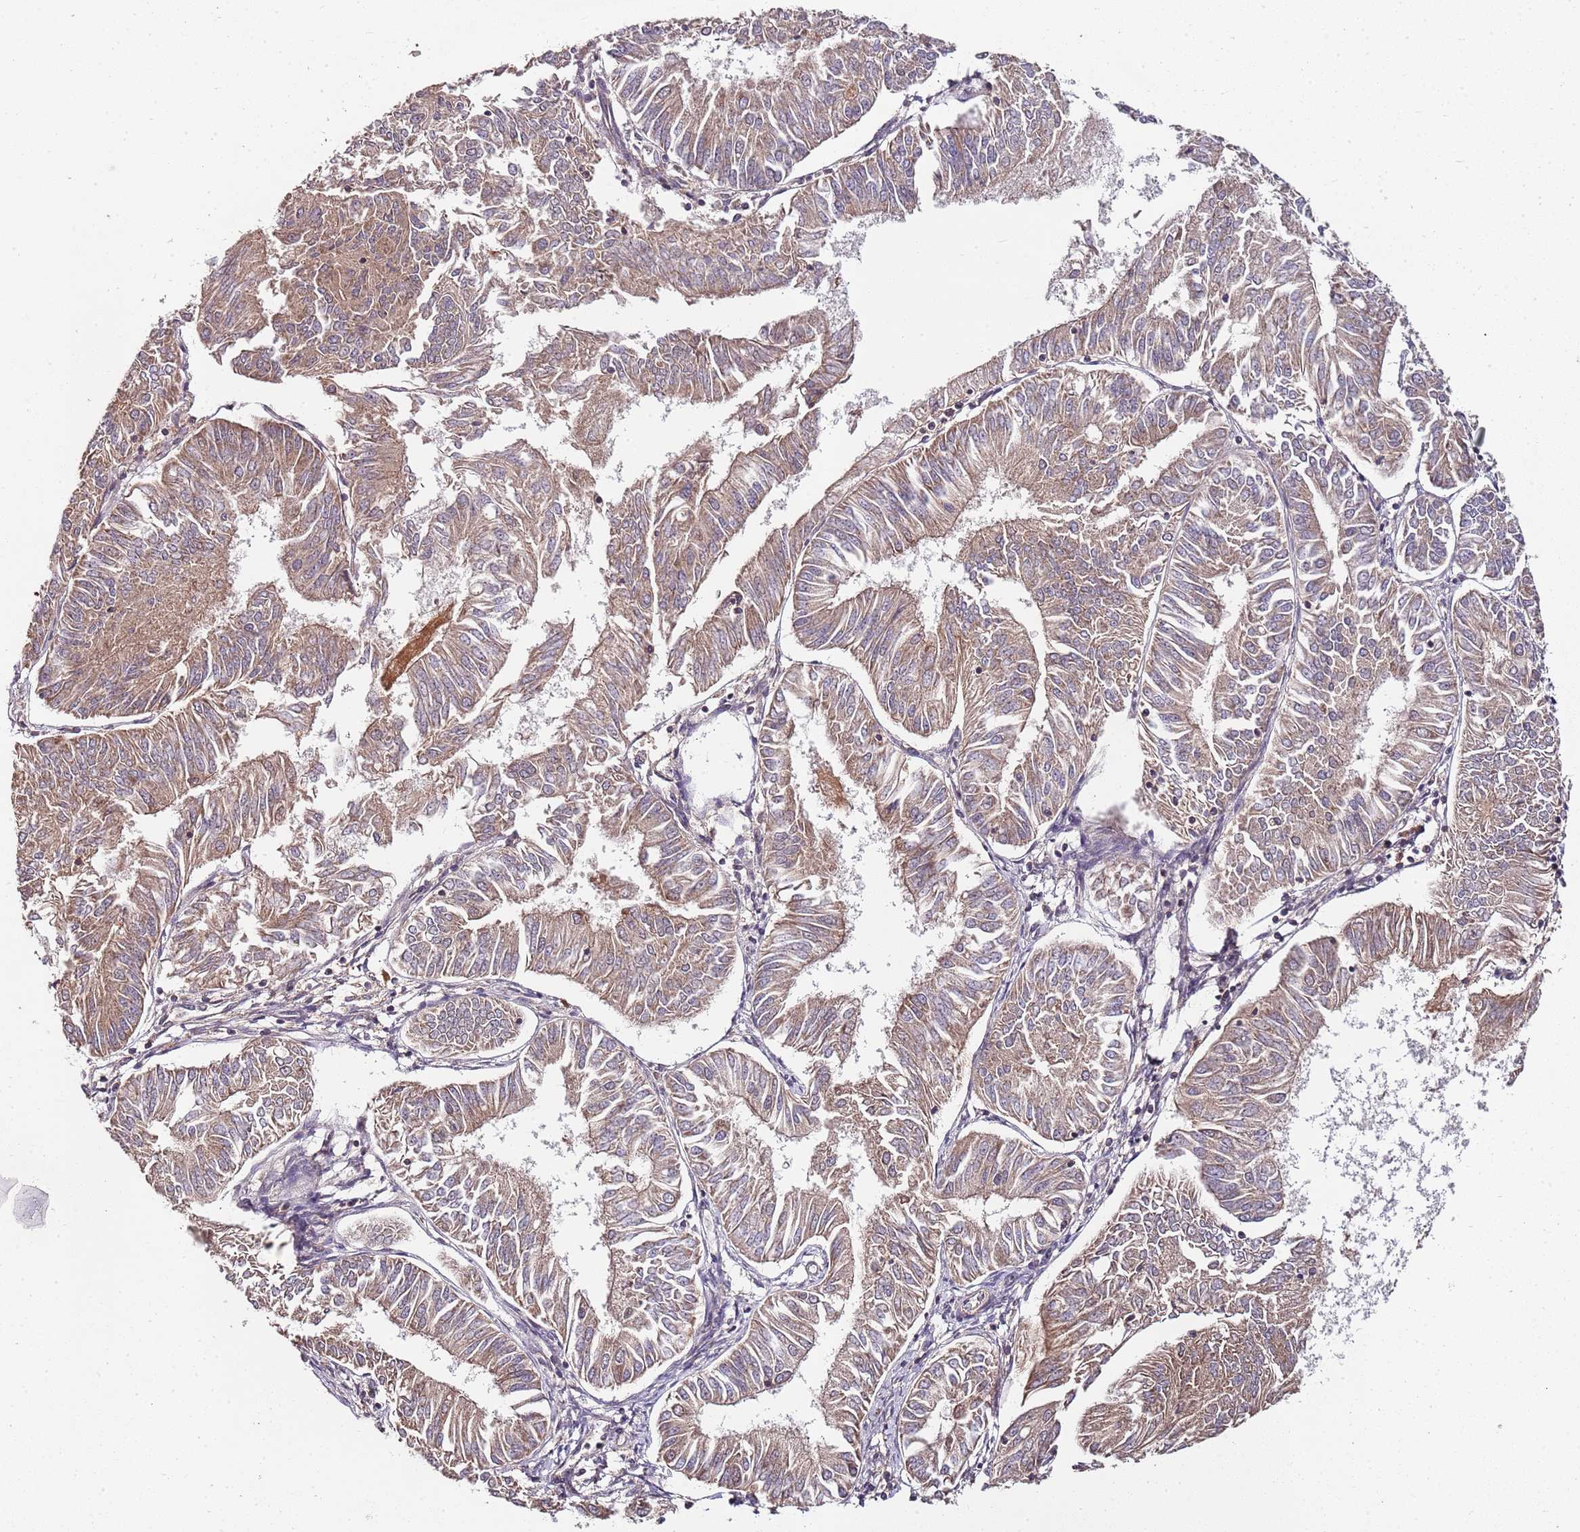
{"staining": {"intensity": "moderate", "quantity": ">75%", "location": "cytoplasmic/membranous"}, "tissue": "endometrial cancer", "cell_type": "Tumor cells", "image_type": "cancer", "snomed": [{"axis": "morphology", "description": "Adenocarcinoma, NOS"}, {"axis": "topography", "description": "Endometrium"}], "caption": "Protein expression by immunohistochemistry demonstrates moderate cytoplasmic/membranous positivity in approximately >75% of tumor cells in endometrial adenocarcinoma.", "gene": "LIN37", "patient": {"sex": "female", "age": 58}}